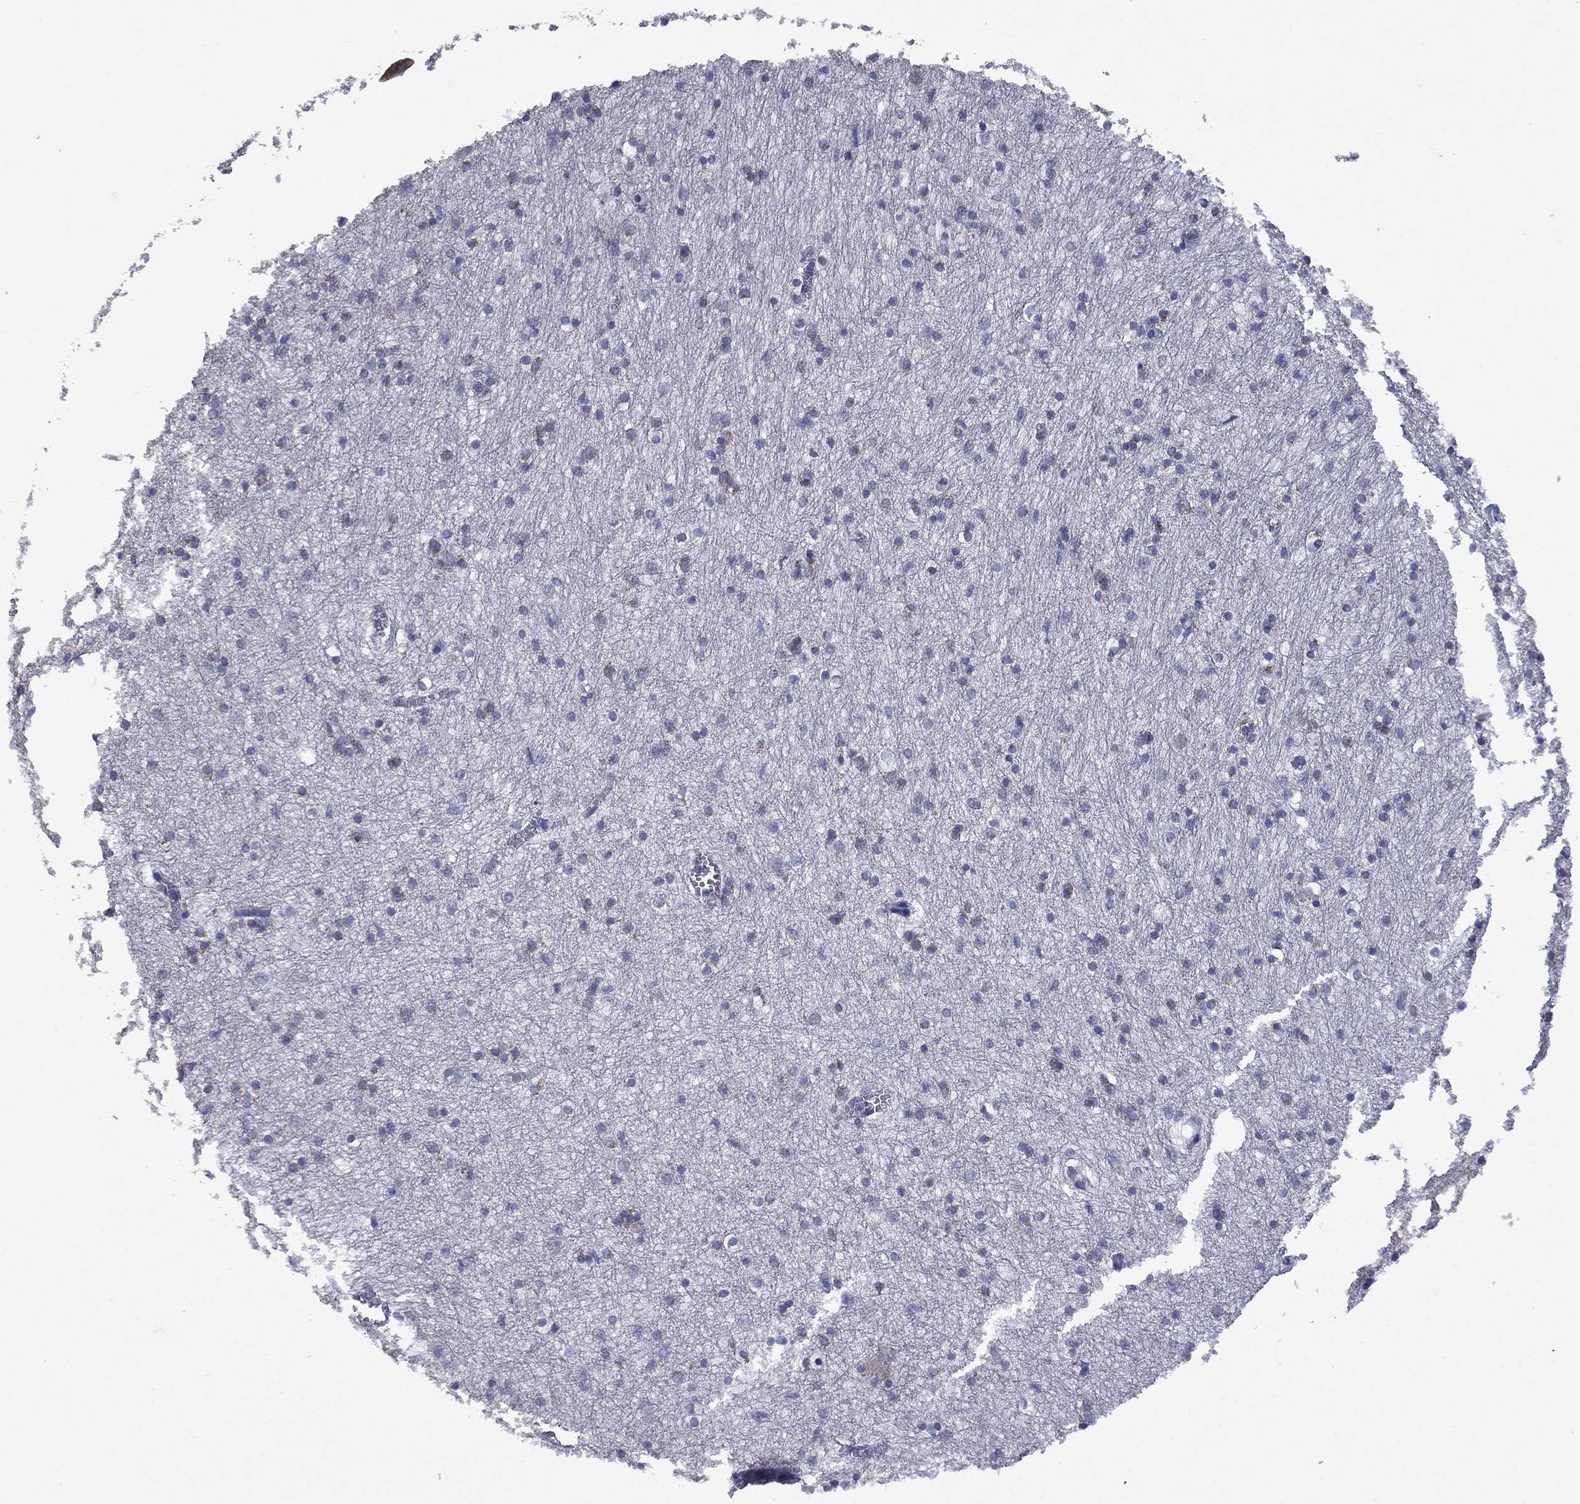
{"staining": {"intensity": "negative", "quantity": "none", "location": "none"}, "tissue": "hippocampus", "cell_type": "Glial cells", "image_type": "normal", "snomed": [{"axis": "morphology", "description": "Normal tissue, NOS"}, {"axis": "topography", "description": "Lateral ventricle wall"}, {"axis": "topography", "description": "Hippocampus"}], "caption": "A histopathology image of human hippocampus is negative for staining in glial cells. (Immunohistochemistry, brightfield microscopy, high magnification).", "gene": "KCNJ16", "patient": {"sex": "female", "age": 63}}